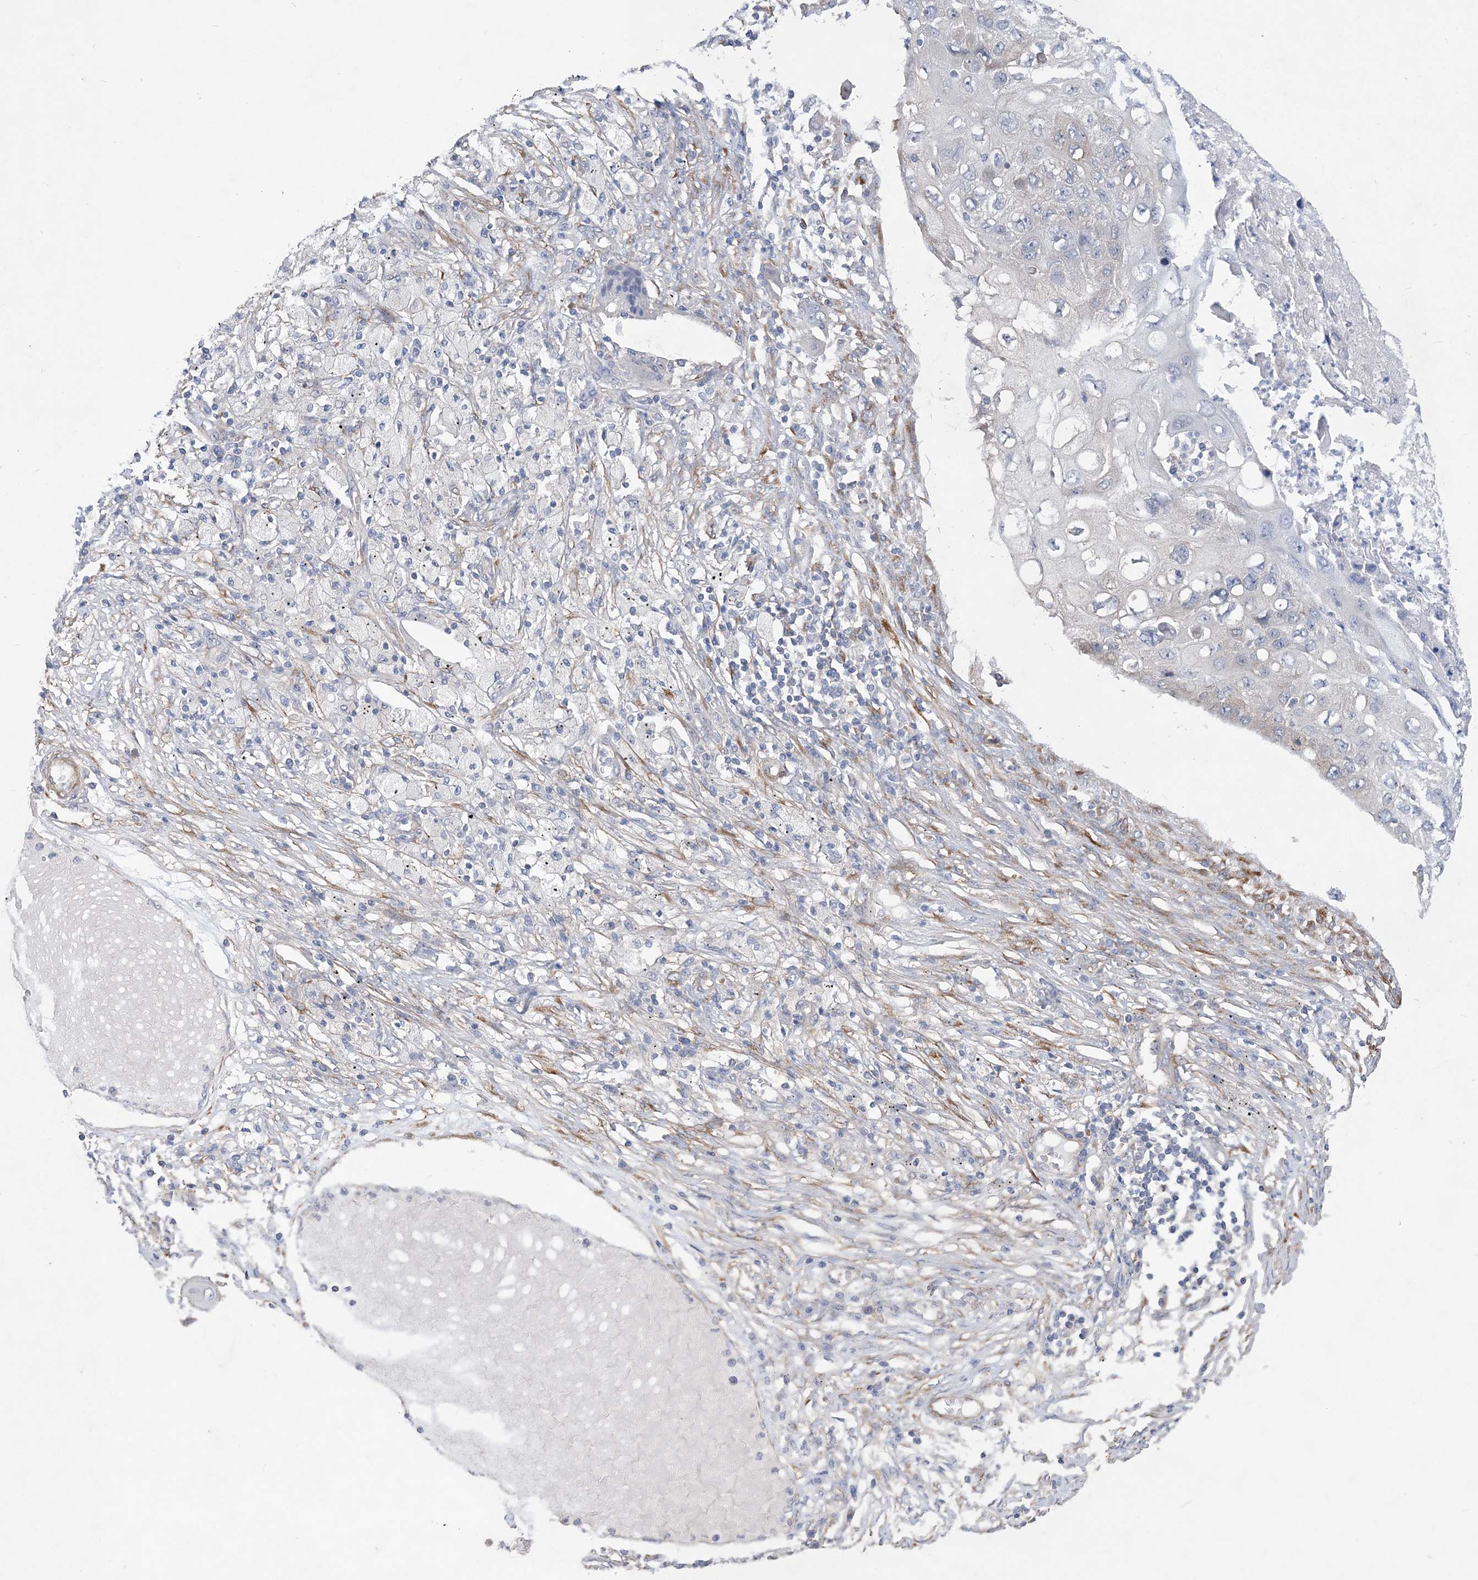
{"staining": {"intensity": "negative", "quantity": "none", "location": "none"}, "tissue": "lung cancer", "cell_type": "Tumor cells", "image_type": "cancer", "snomed": [{"axis": "morphology", "description": "Squamous cell carcinoma, NOS"}, {"axis": "topography", "description": "Lung"}], "caption": "Immunohistochemical staining of human lung cancer demonstrates no significant positivity in tumor cells. The staining is performed using DAB (3,3'-diaminobenzidine) brown chromogen with nuclei counter-stained in using hematoxylin.", "gene": "MAP4K5", "patient": {"sex": "female", "age": 63}}